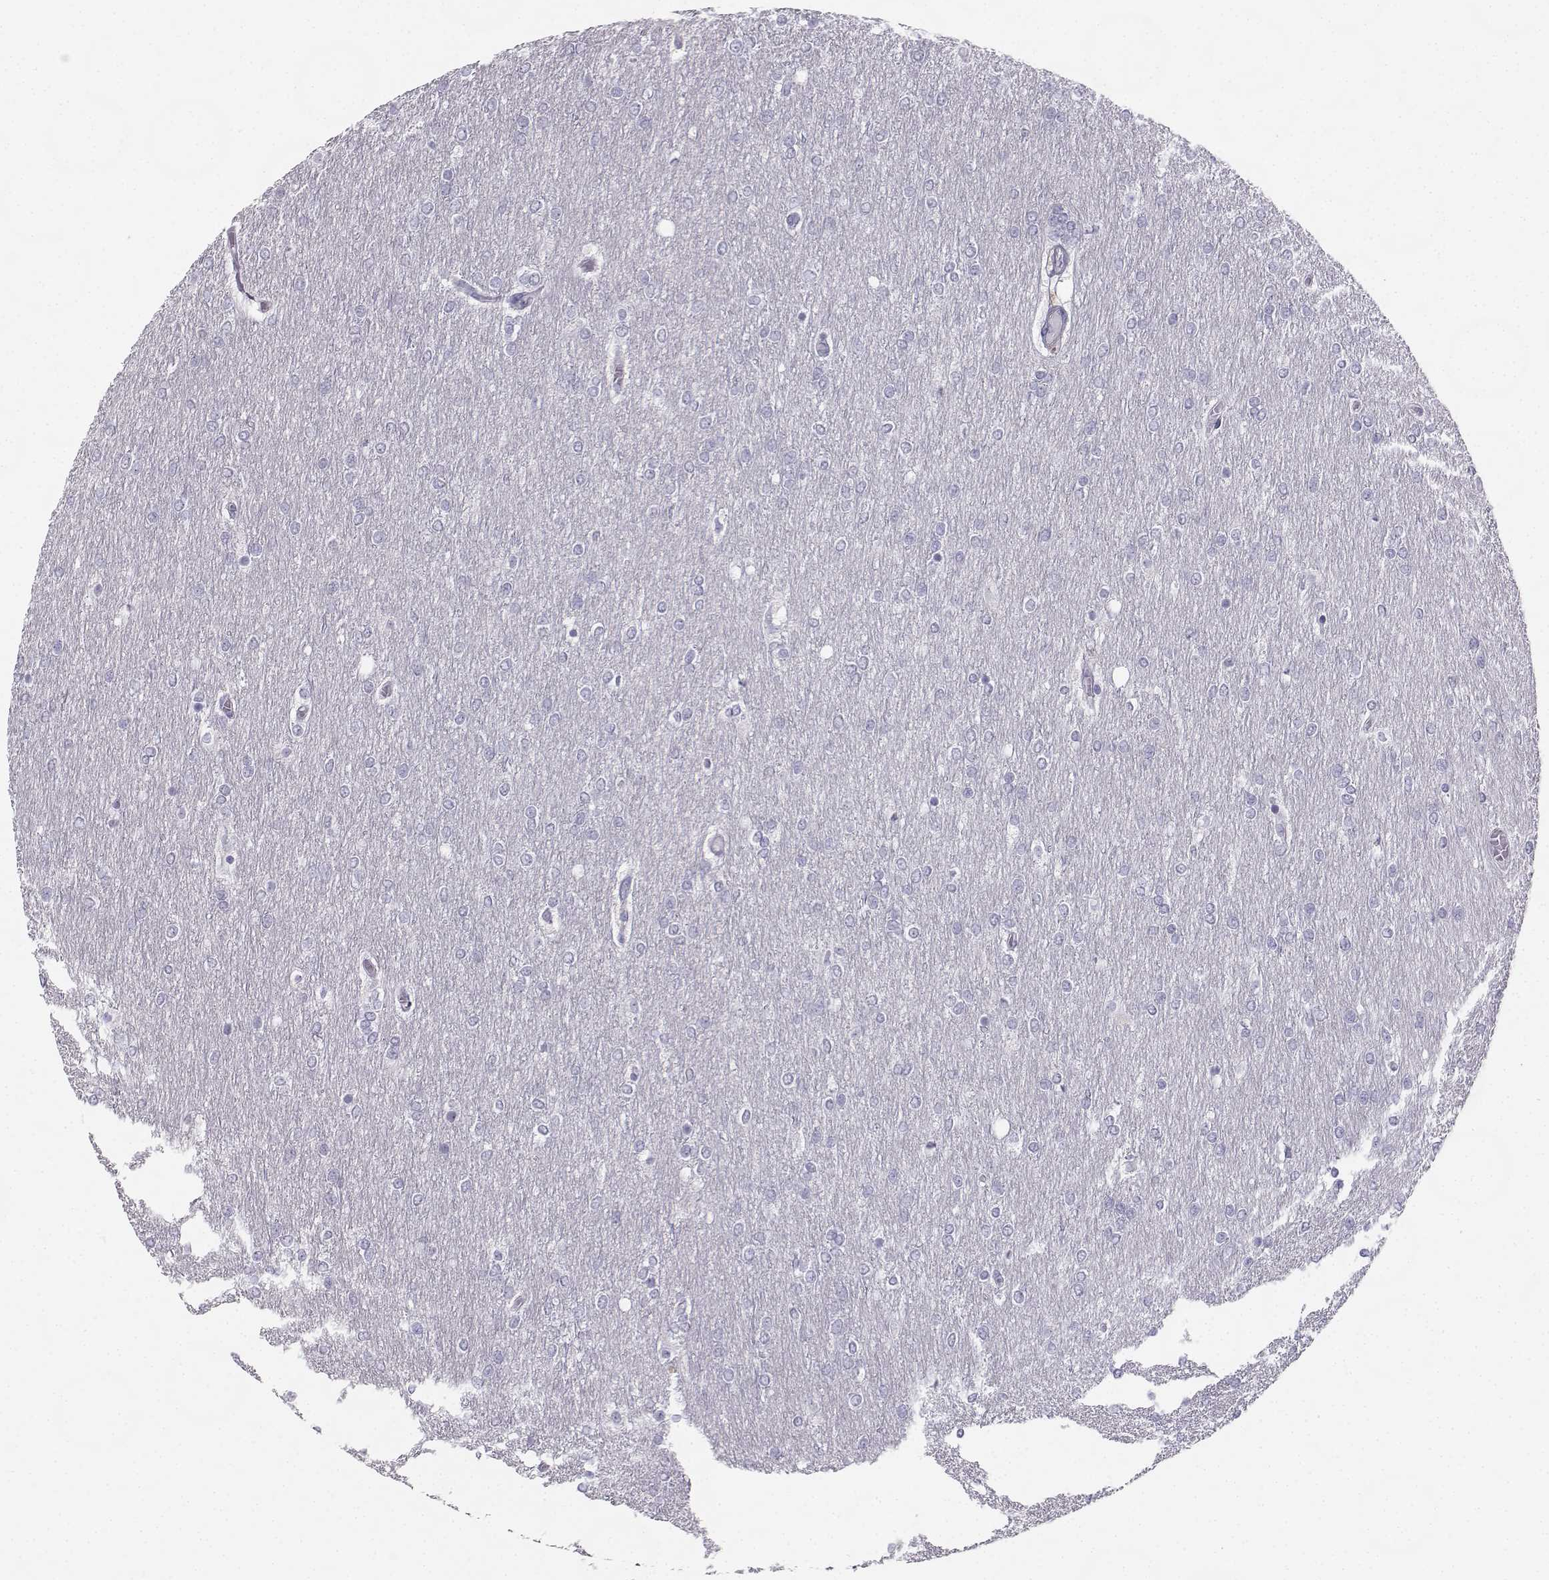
{"staining": {"intensity": "negative", "quantity": "none", "location": "none"}, "tissue": "glioma", "cell_type": "Tumor cells", "image_type": "cancer", "snomed": [{"axis": "morphology", "description": "Glioma, malignant, High grade"}, {"axis": "topography", "description": "Brain"}], "caption": "Histopathology image shows no protein expression in tumor cells of glioma tissue.", "gene": "SYCE1", "patient": {"sex": "female", "age": 61}}